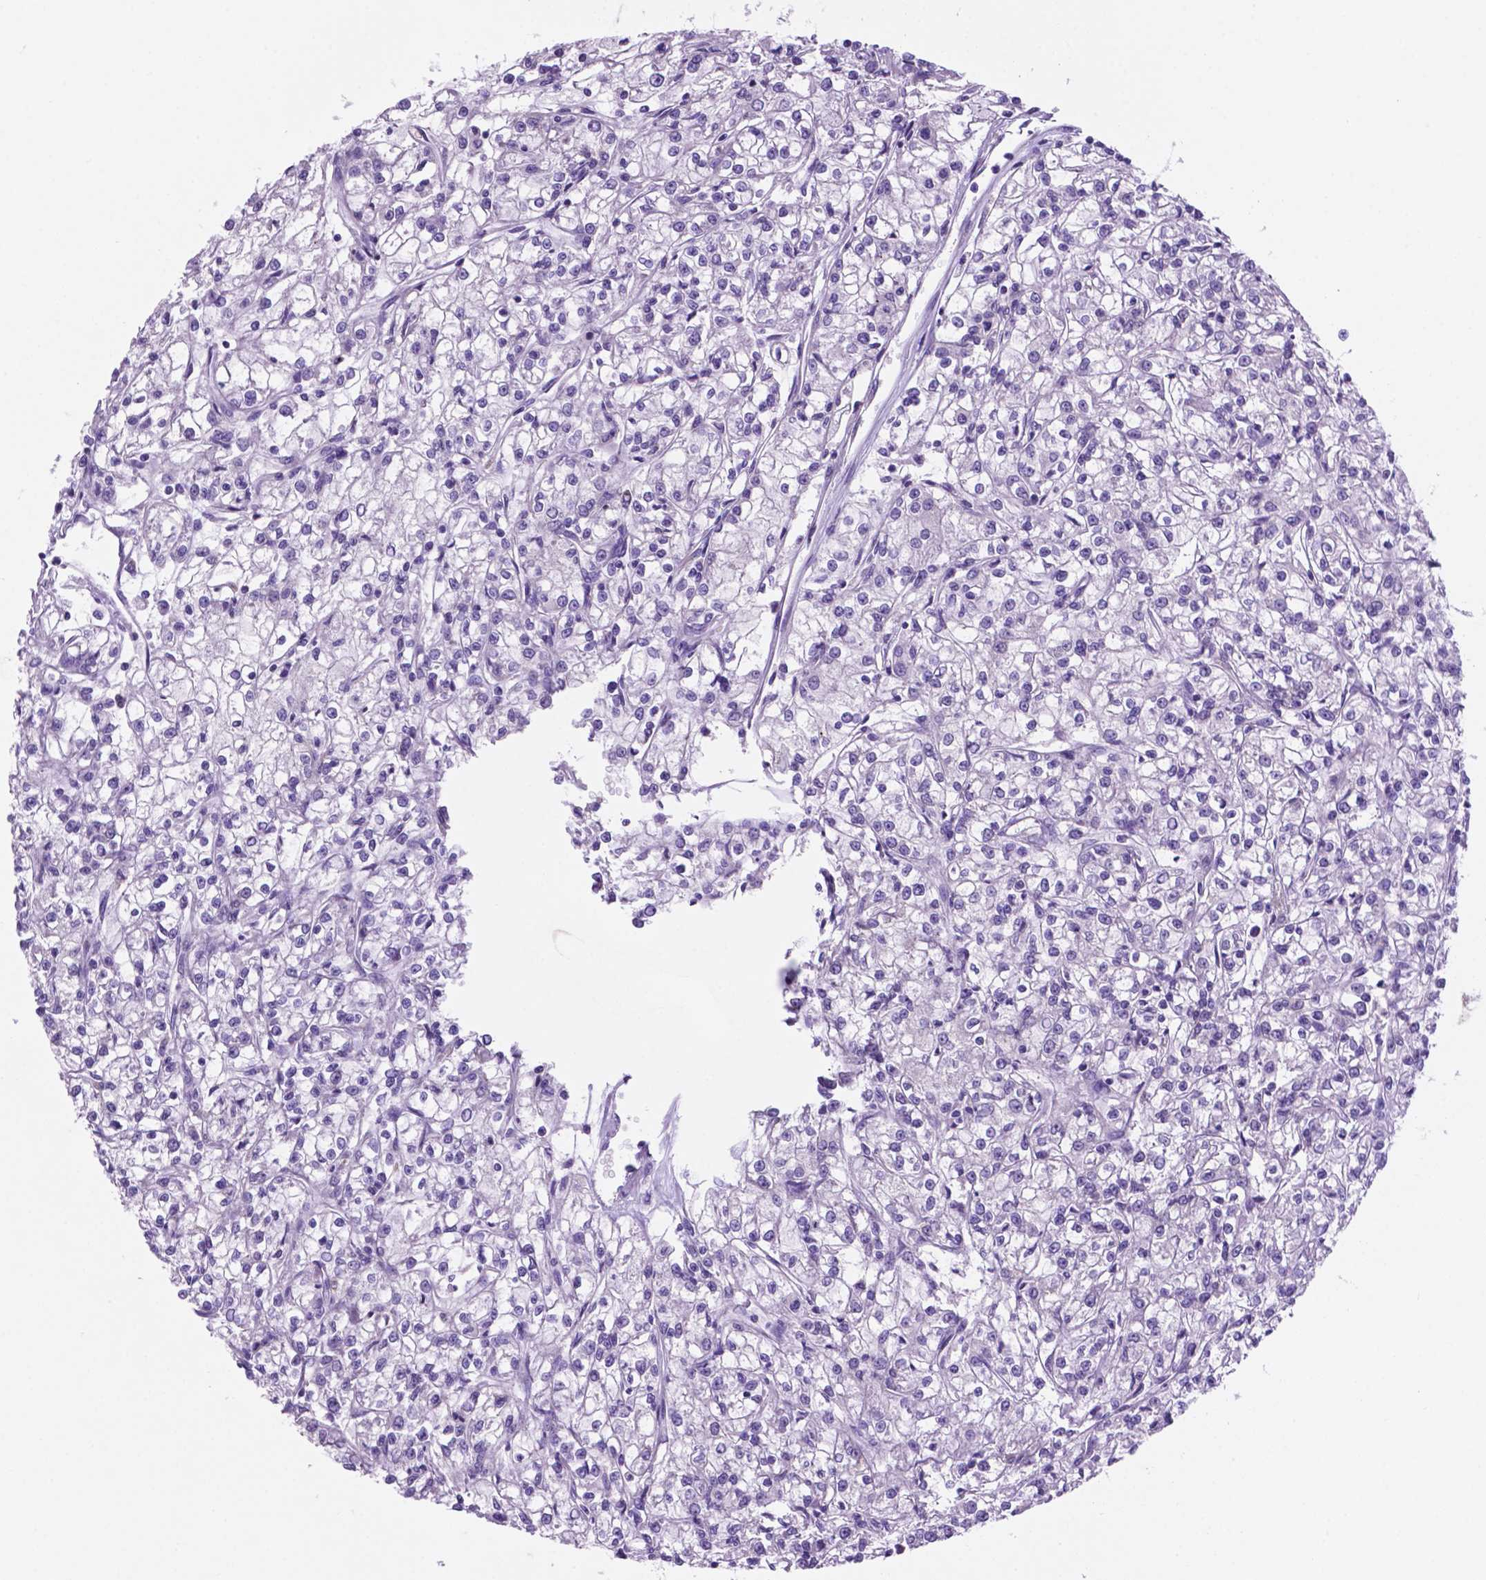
{"staining": {"intensity": "negative", "quantity": "none", "location": "none"}, "tissue": "renal cancer", "cell_type": "Tumor cells", "image_type": "cancer", "snomed": [{"axis": "morphology", "description": "Adenocarcinoma, NOS"}, {"axis": "topography", "description": "Kidney"}], "caption": "Micrograph shows no protein staining in tumor cells of renal adenocarcinoma tissue.", "gene": "SPDYA", "patient": {"sex": "female", "age": 59}}